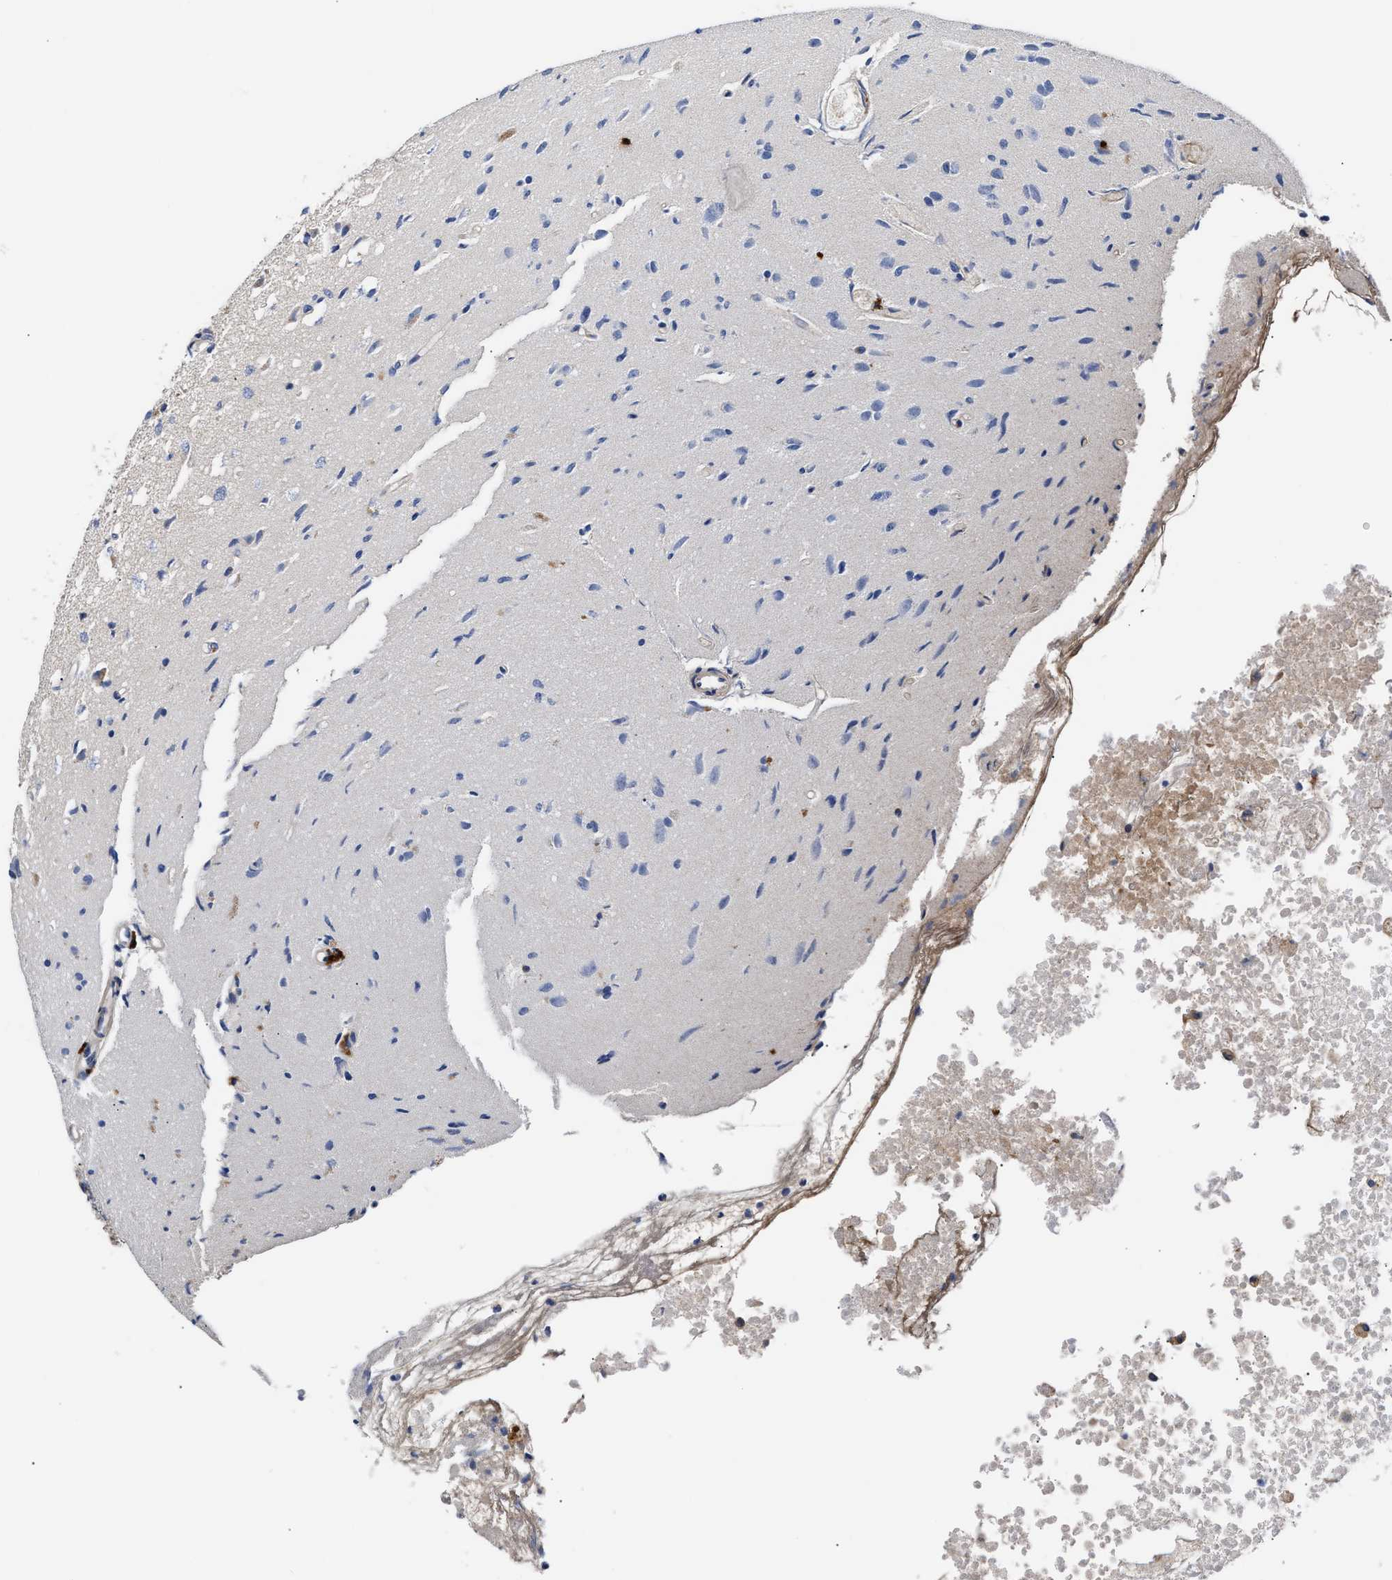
{"staining": {"intensity": "negative", "quantity": "none", "location": "none"}, "tissue": "glioma", "cell_type": "Tumor cells", "image_type": "cancer", "snomed": [{"axis": "morphology", "description": "Glioma, malignant, High grade"}, {"axis": "topography", "description": "Brain"}], "caption": "IHC histopathology image of glioma stained for a protein (brown), which reveals no staining in tumor cells.", "gene": "CCDC146", "patient": {"sex": "female", "age": 59}}